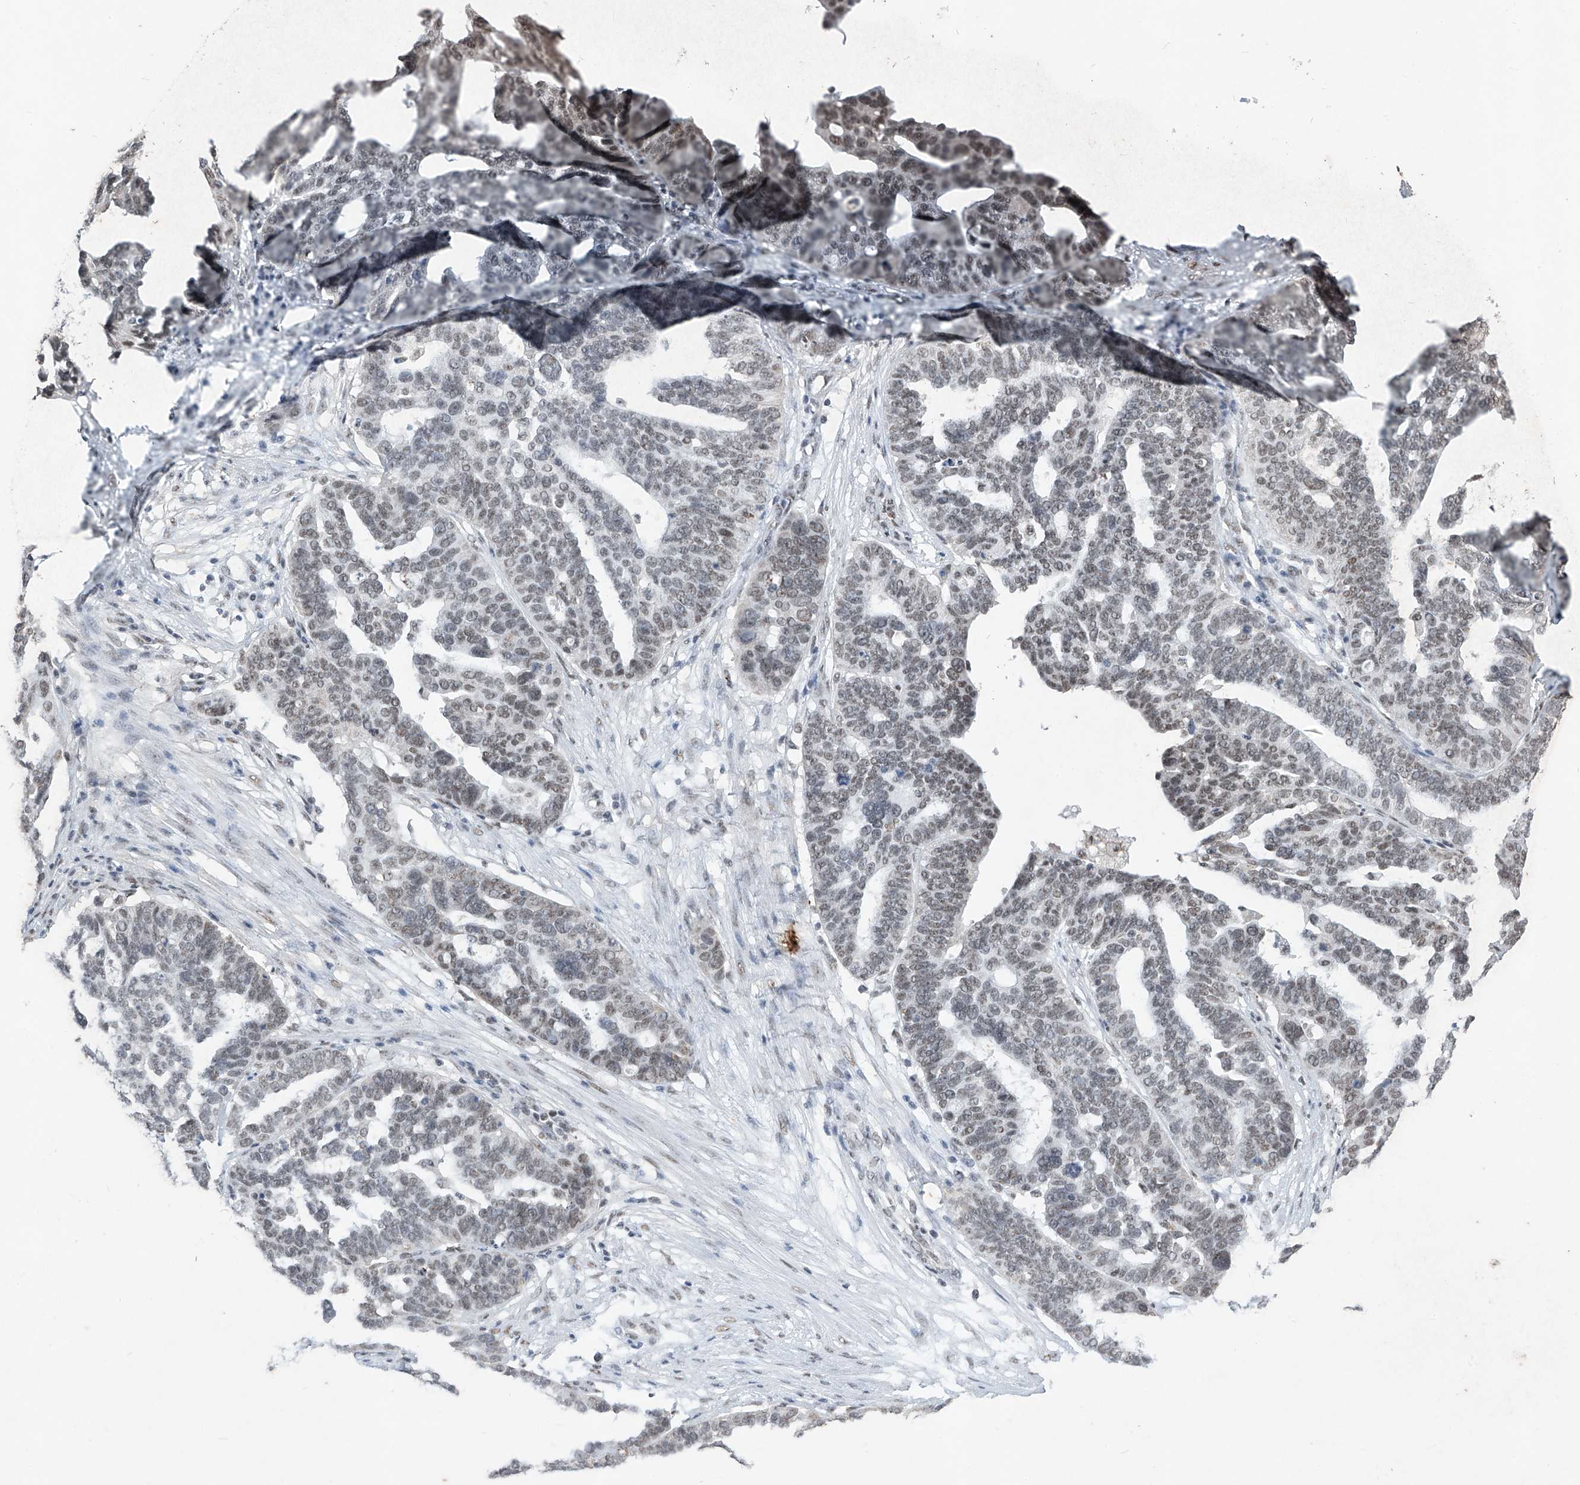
{"staining": {"intensity": "weak", "quantity": "<25%", "location": "nuclear"}, "tissue": "ovarian cancer", "cell_type": "Tumor cells", "image_type": "cancer", "snomed": [{"axis": "morphology", "description": "Cystadenocarcinoma, serous, NOS"}, {"axis": "topography", "description": "Ovary"}], "caption": "The immunohistochemistry (IHC) micrograph has no significant positivity in tumor cells of ovarian serous cystadenocarcinoma tissue.", "gene": "TFEC", "patient": {"sex": "female", "age": 59}}